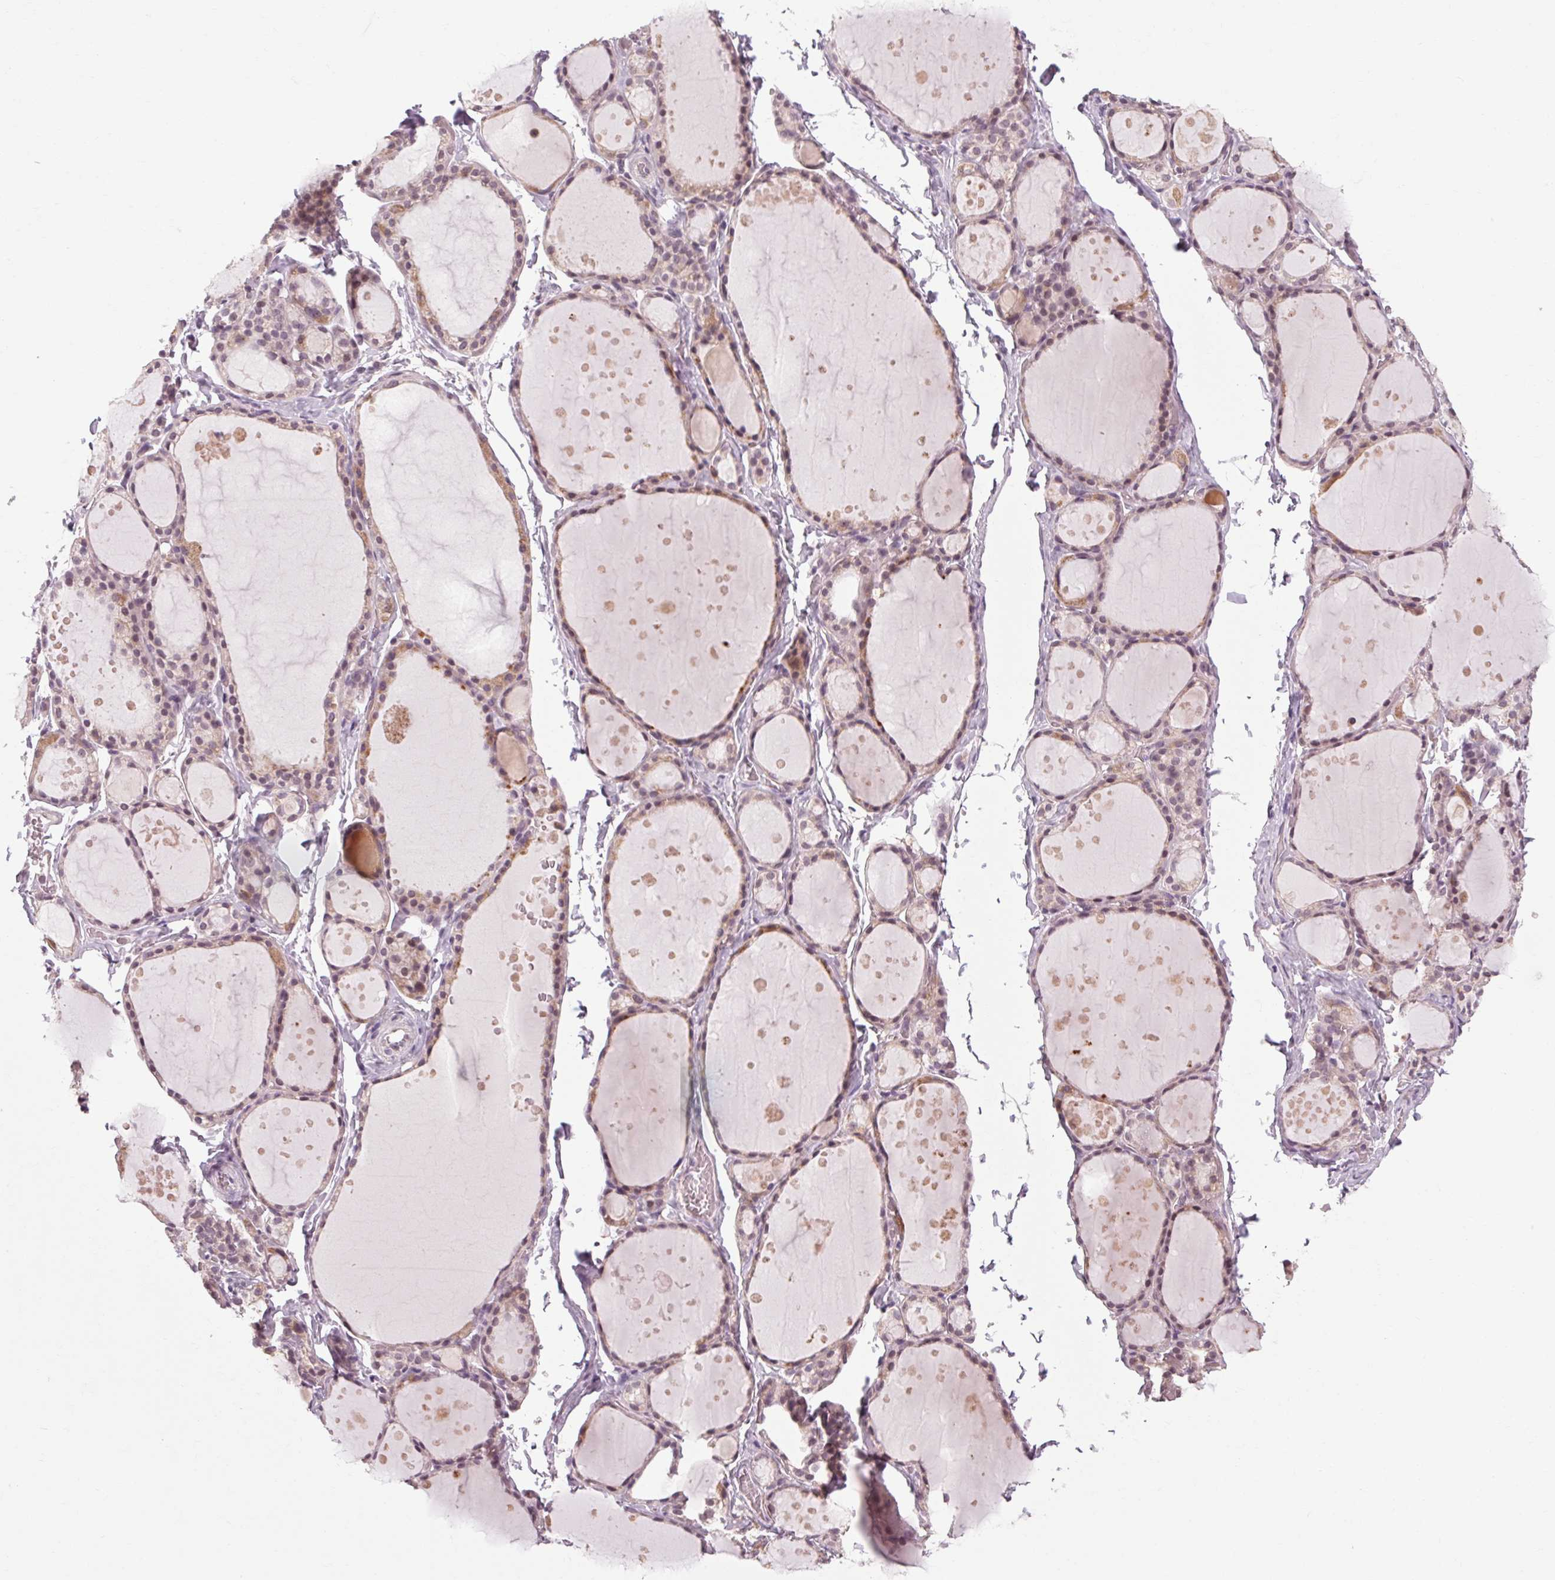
{"staining": {"intensity": "weak", "quantity": "<25%", "location": "cytoplasmic/membranous"}, "tissue": "thyroid gland", "cell_type": "Glandular cells", "image_type": "normal", "snomed": [{"axis": "morphology", "description": "Normal tissue, NOS"}, {"axis": "topography", "description": "Thyroid gland"}], "caption": "This image is of unremarkable thyroid gland stained with immunohistochemistry to label a protein in brown with the nuclei are counter-stained blue. There is no expression in glandular cells.", "gene": "KLHL40", "patient": {"sex": "male", "age": 68}}